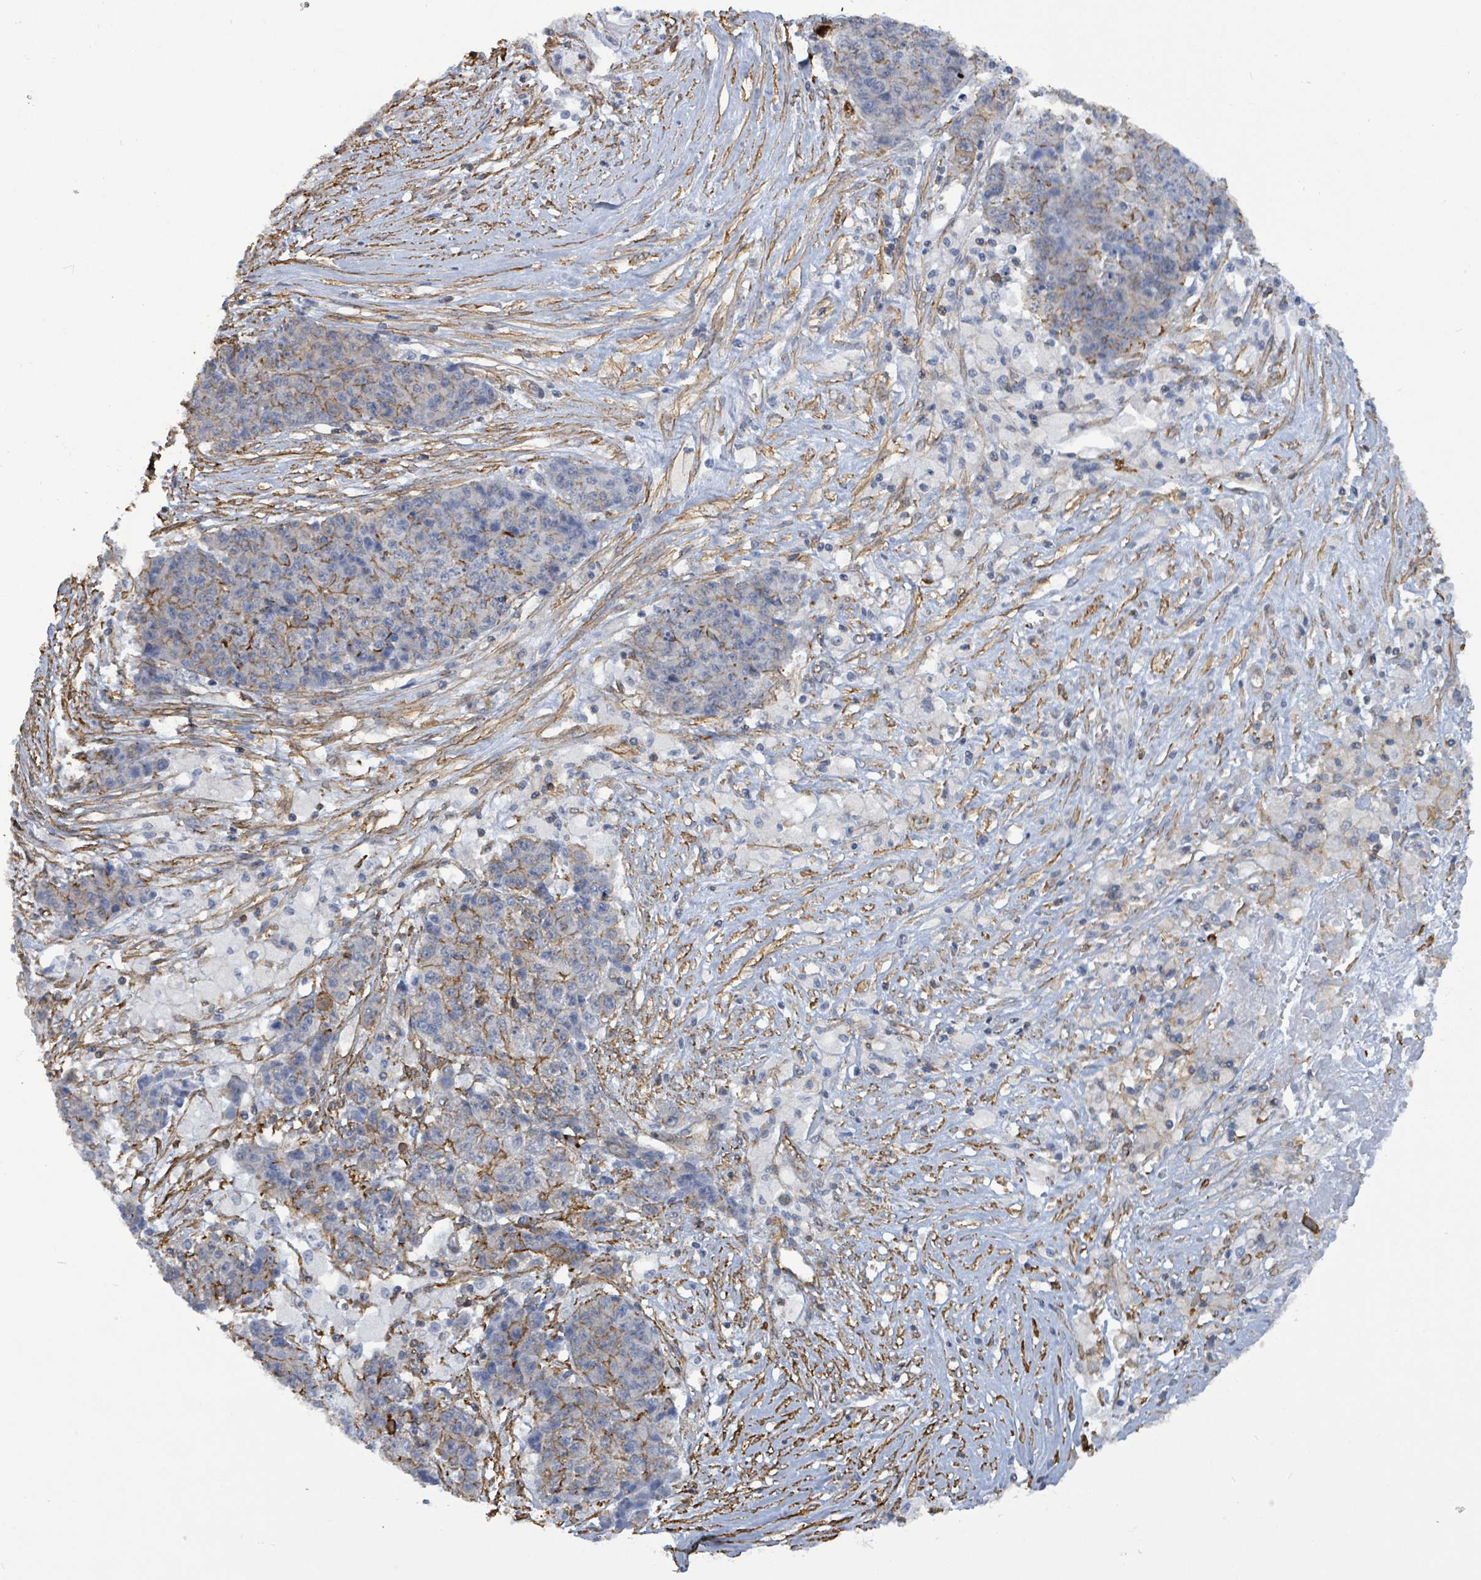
{"staining": {"intensity": "moderate", "quantity": "25%-75%", "location": "cytoplasmic/membranous"}, "tissue": "ovarian cancer", "cell_type": "Tumor cells", "image_type": "cancer", "snomed": [{"axis": "morphology", "description": "Carcinoma, endometroid"}, {"axis": "topography", "description": "Ovary"}], "caption": "DAB (3,3'-diaminobenzidine) immunohistochemical staining of ovarian cancer exhibits moderate cytoplasmic/membranous protein positivity in about 25%-75% of tumor cells.", "gene": "PRKRIP1", "patient": {"sex": "female", "age": 42}}